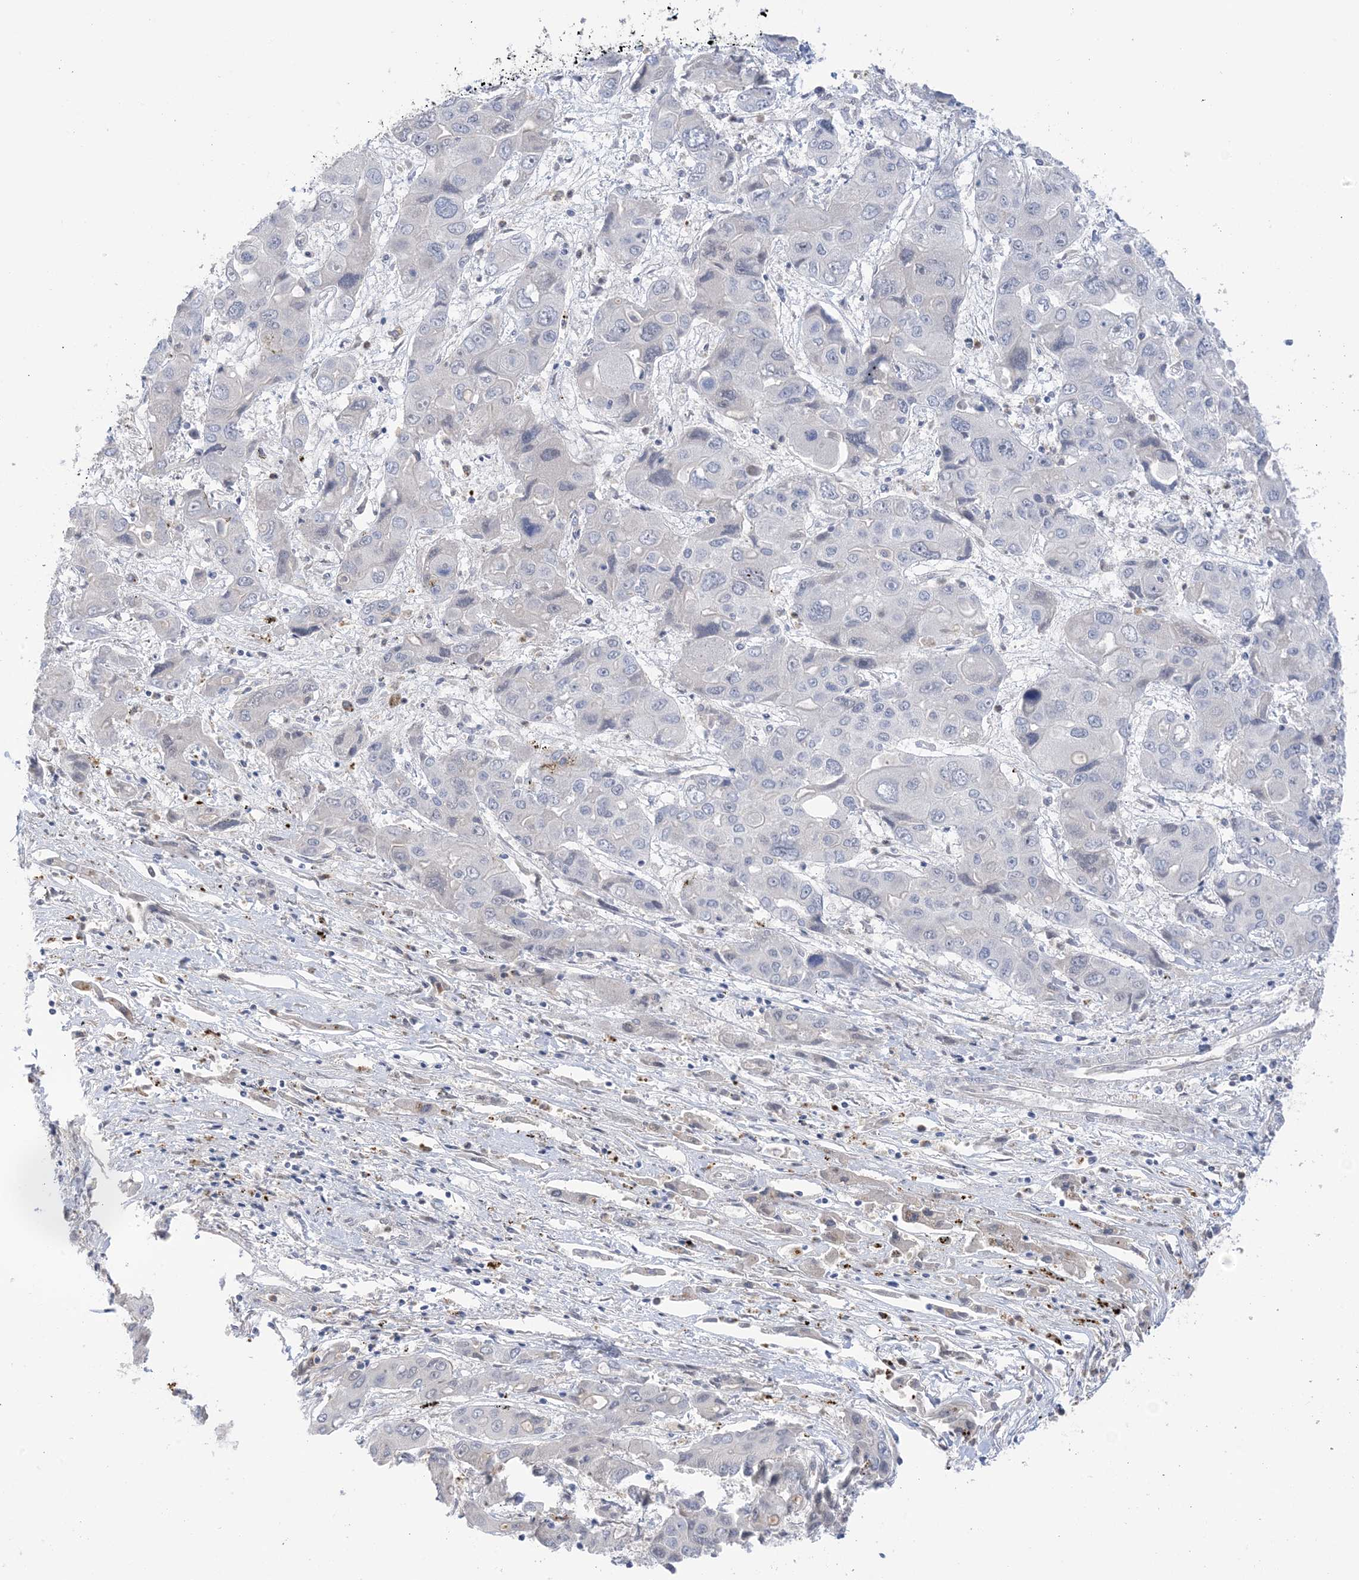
{"staining": {"intensity": "negative", "quantity": "none", "location": "none"}, "tissue": "liver cancer", "cell_type": "Tumor cells", "image_type": "cancer", "snomed": [{"axis": "morphology", "description": "Cholangiocarcinoma"}, {"axis": "topography", "description": "Liver"}], "caption": "High magnification brightfield microscopy of liver cancer (cholangiocarcinoma) stained with DAB (brown) and counterstained with hematoxylin (blue): tumor cells show no significant positivity.", "gene": "TTYH1", "patient": {"sex": "male", "age": 67}}